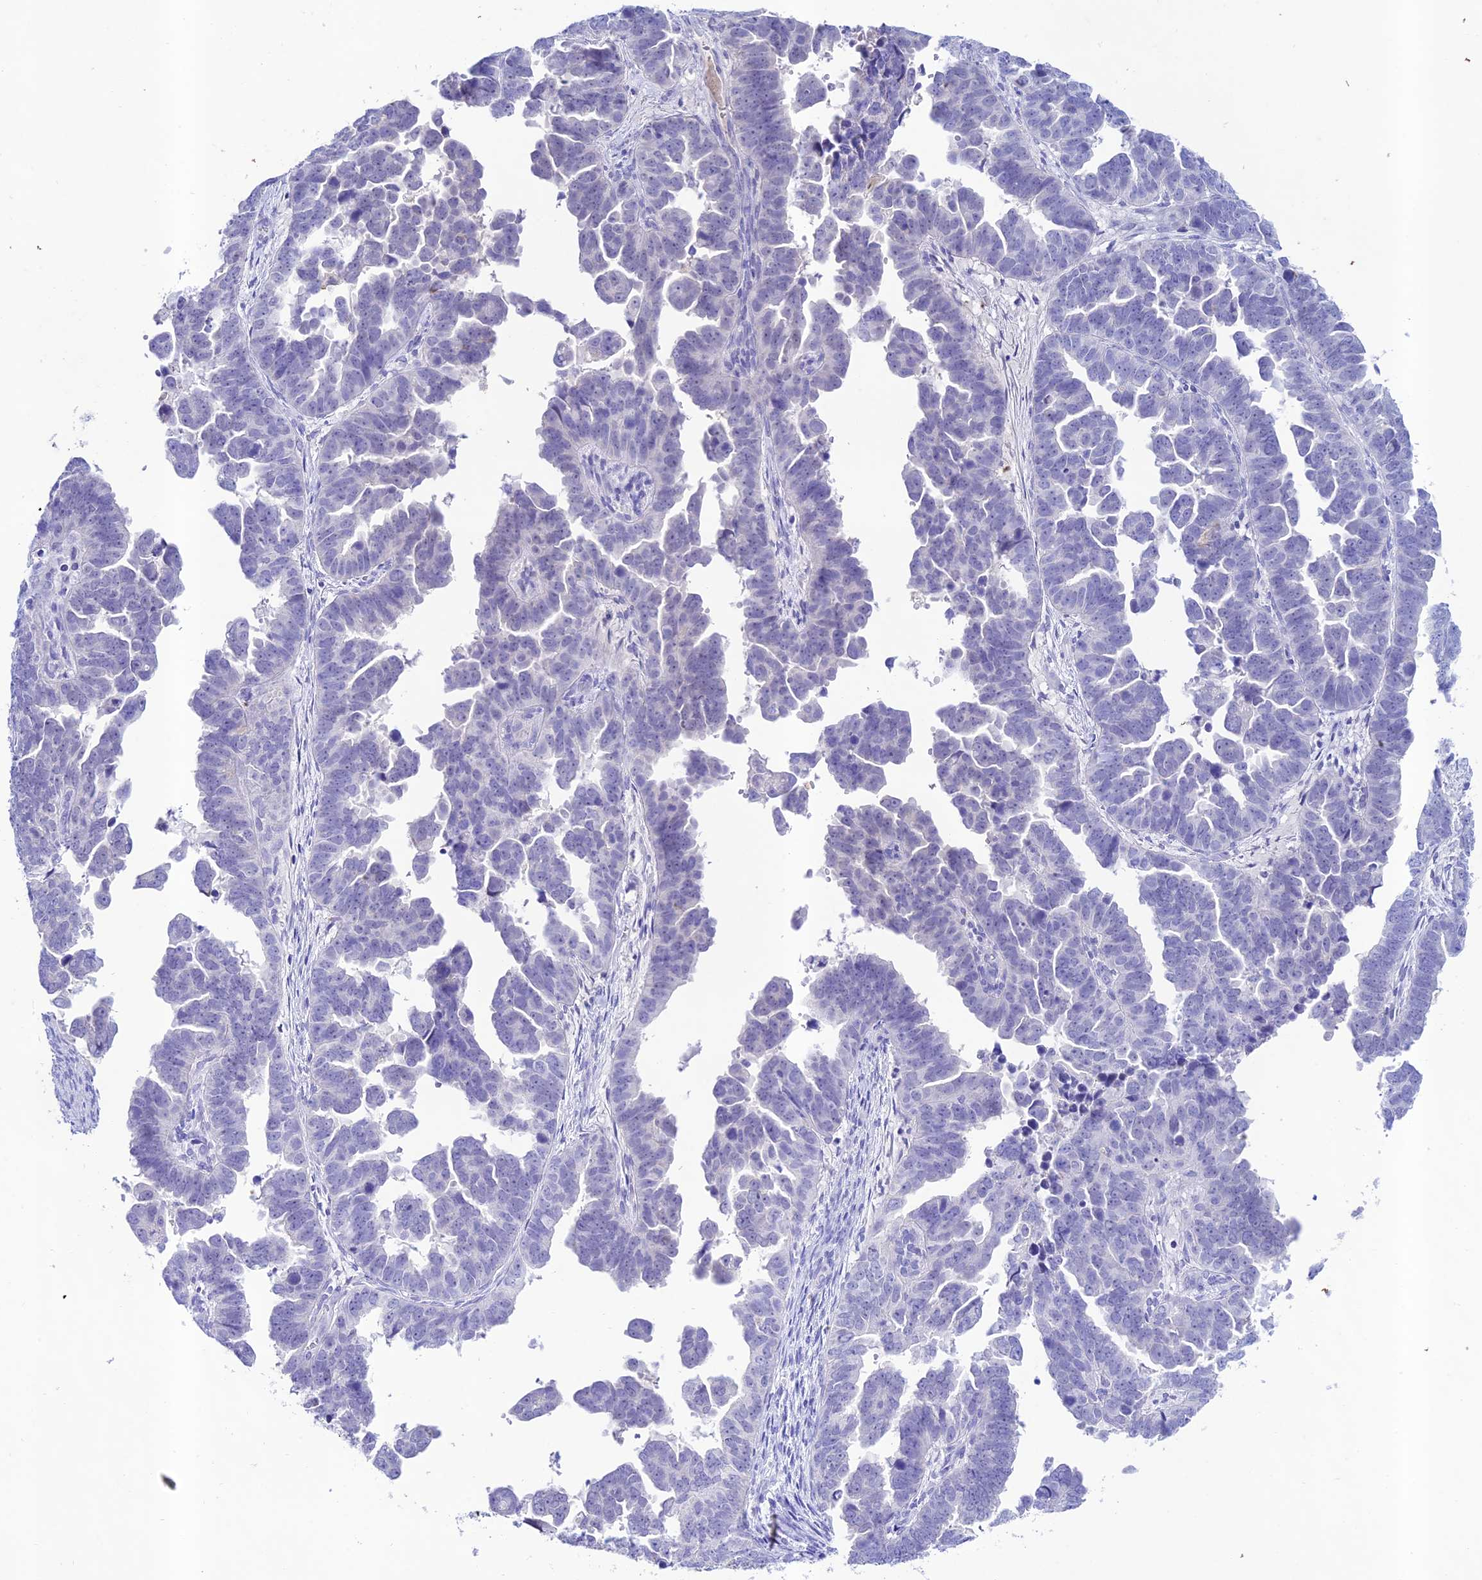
{"staining": {"intensity": "negative", "quantity": "none", "location": "none"}, "tissue": "endometrial cancer", "cell_type": "Tumor cells", "image_type": "cancer", "snomed": [{"axis": "morphology", "description": "Adenocarcinoma, NOS"}, {"axis": "topography", "description": "Endometrium"}], "caption": "Immunohistochemistry (IHC) of human endometrial cancer displays no staining in tumor cells. (Brightfield microscopy of DAB (3,3'-diaminobenzidine) immunohistochemistry at high magnification).", "gene": "NLRP6", "patient": {"sex": "female", "age": 75}}